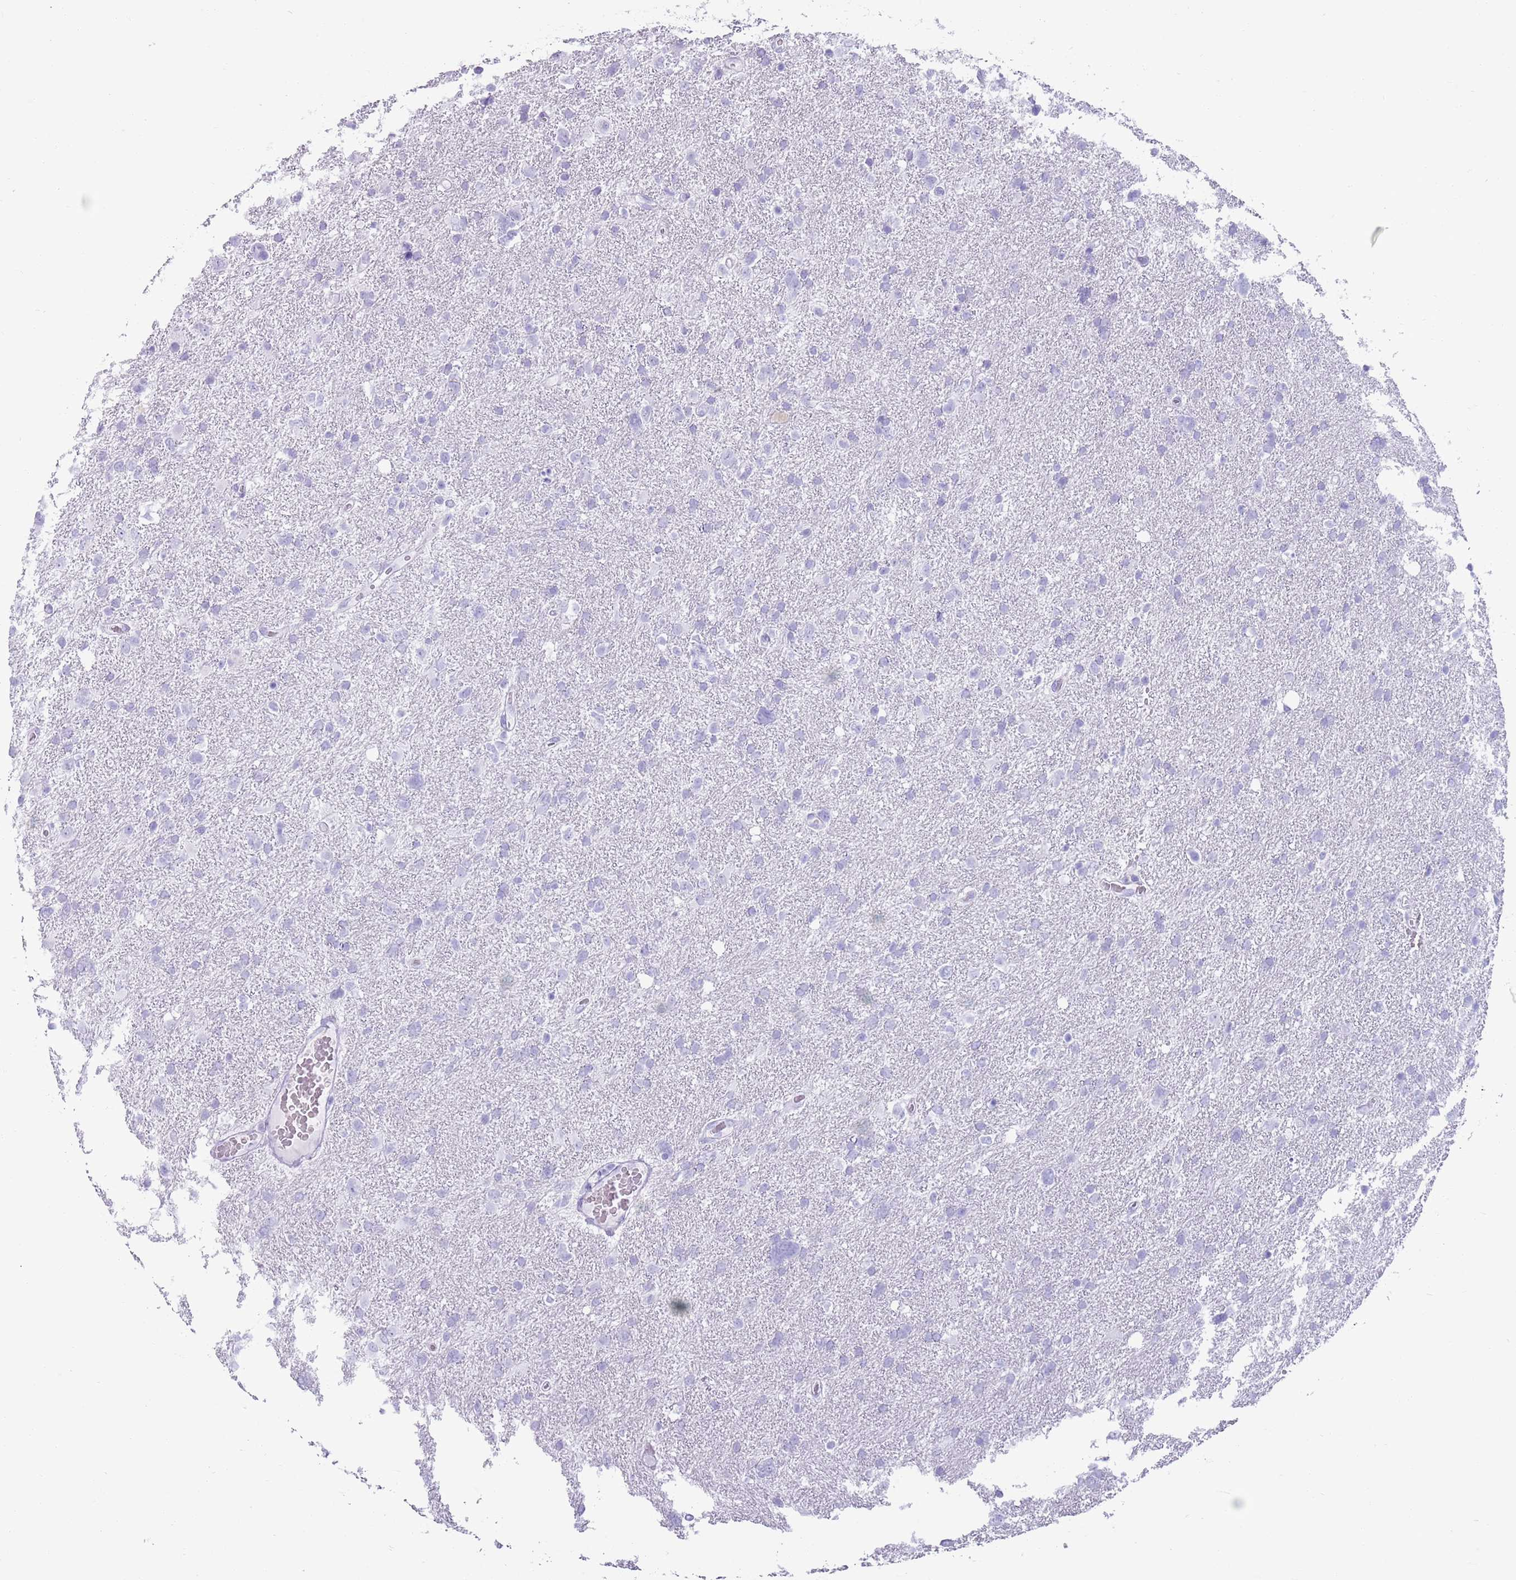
{"staining": {"intensity": "negative", "quantity": "none", "location": "none"}, "tissue": "glioma", "cell_type": "Tumor cells", "image_type": "cancer", "snomed": [{"axis": "morphology", "description": "Glioma, malignant, High grade"}, {"axis": "topography", "description": "Brain"}], "caption": "IHC histopathology image of glioma stained for a protein (brown), which reveals no expression in tumor cells.", "gene": "LY6G5B", "patient": {"sex": "male", "age": 61}}